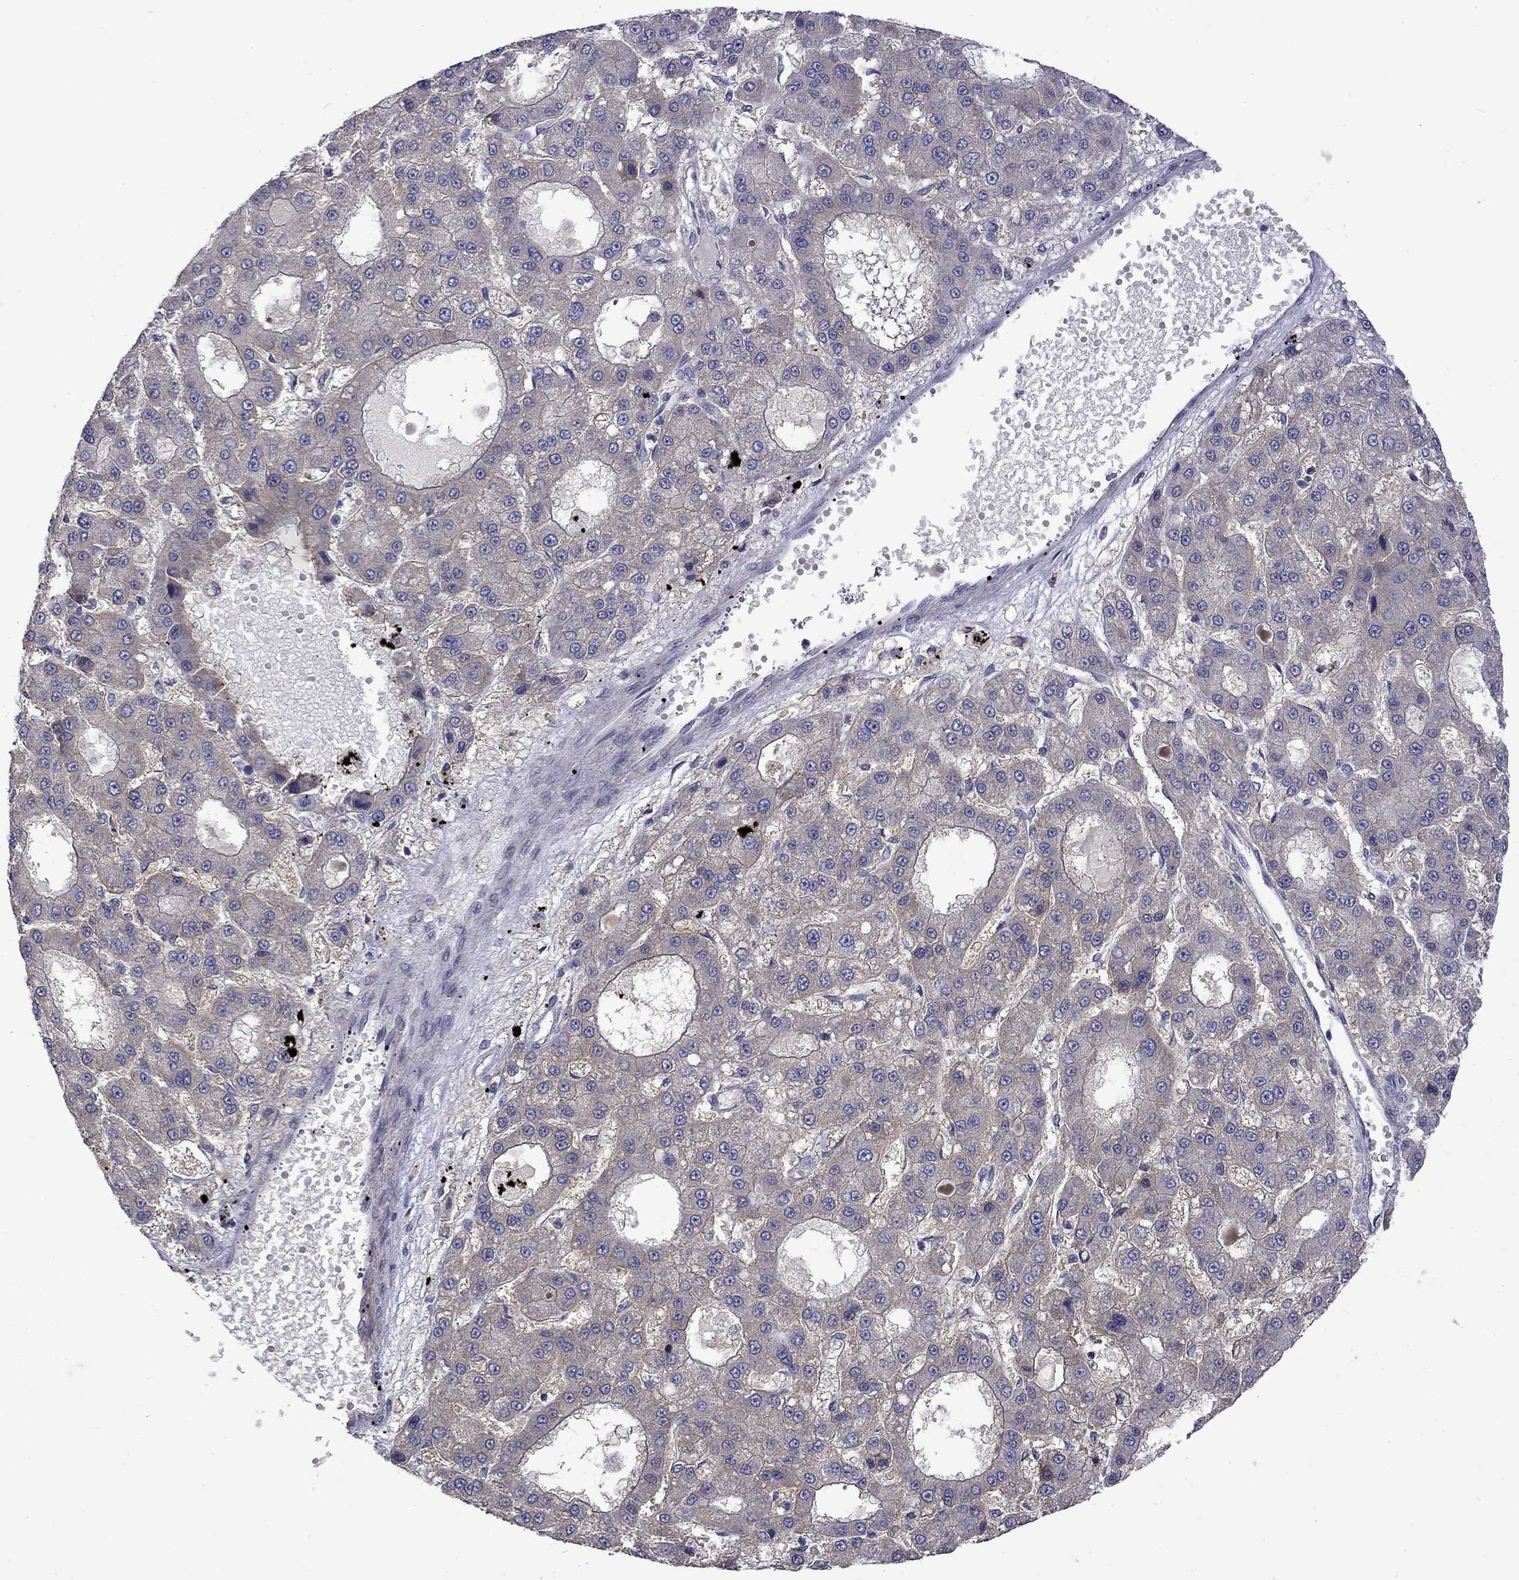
{"staining": {"intensity": "negative", "quantity": "none", "location": "none"}, "tissue": "liver cancer", "cell_type": "Tumor cells", "image_type": "cancer", "snomed": [{"axis": "morphology", "description": "Carcinoma, Hepatocellular, NOS"}, {"axis": "topography", "description": "Liver"}], "caption": "Liver hepatocellular carcinoma stained for a protein using immunohistochemistry (IHC) displays no expression tumor cells.", "gene": "SLC39A14", "patient": {"sex": "male", "age": 70}}